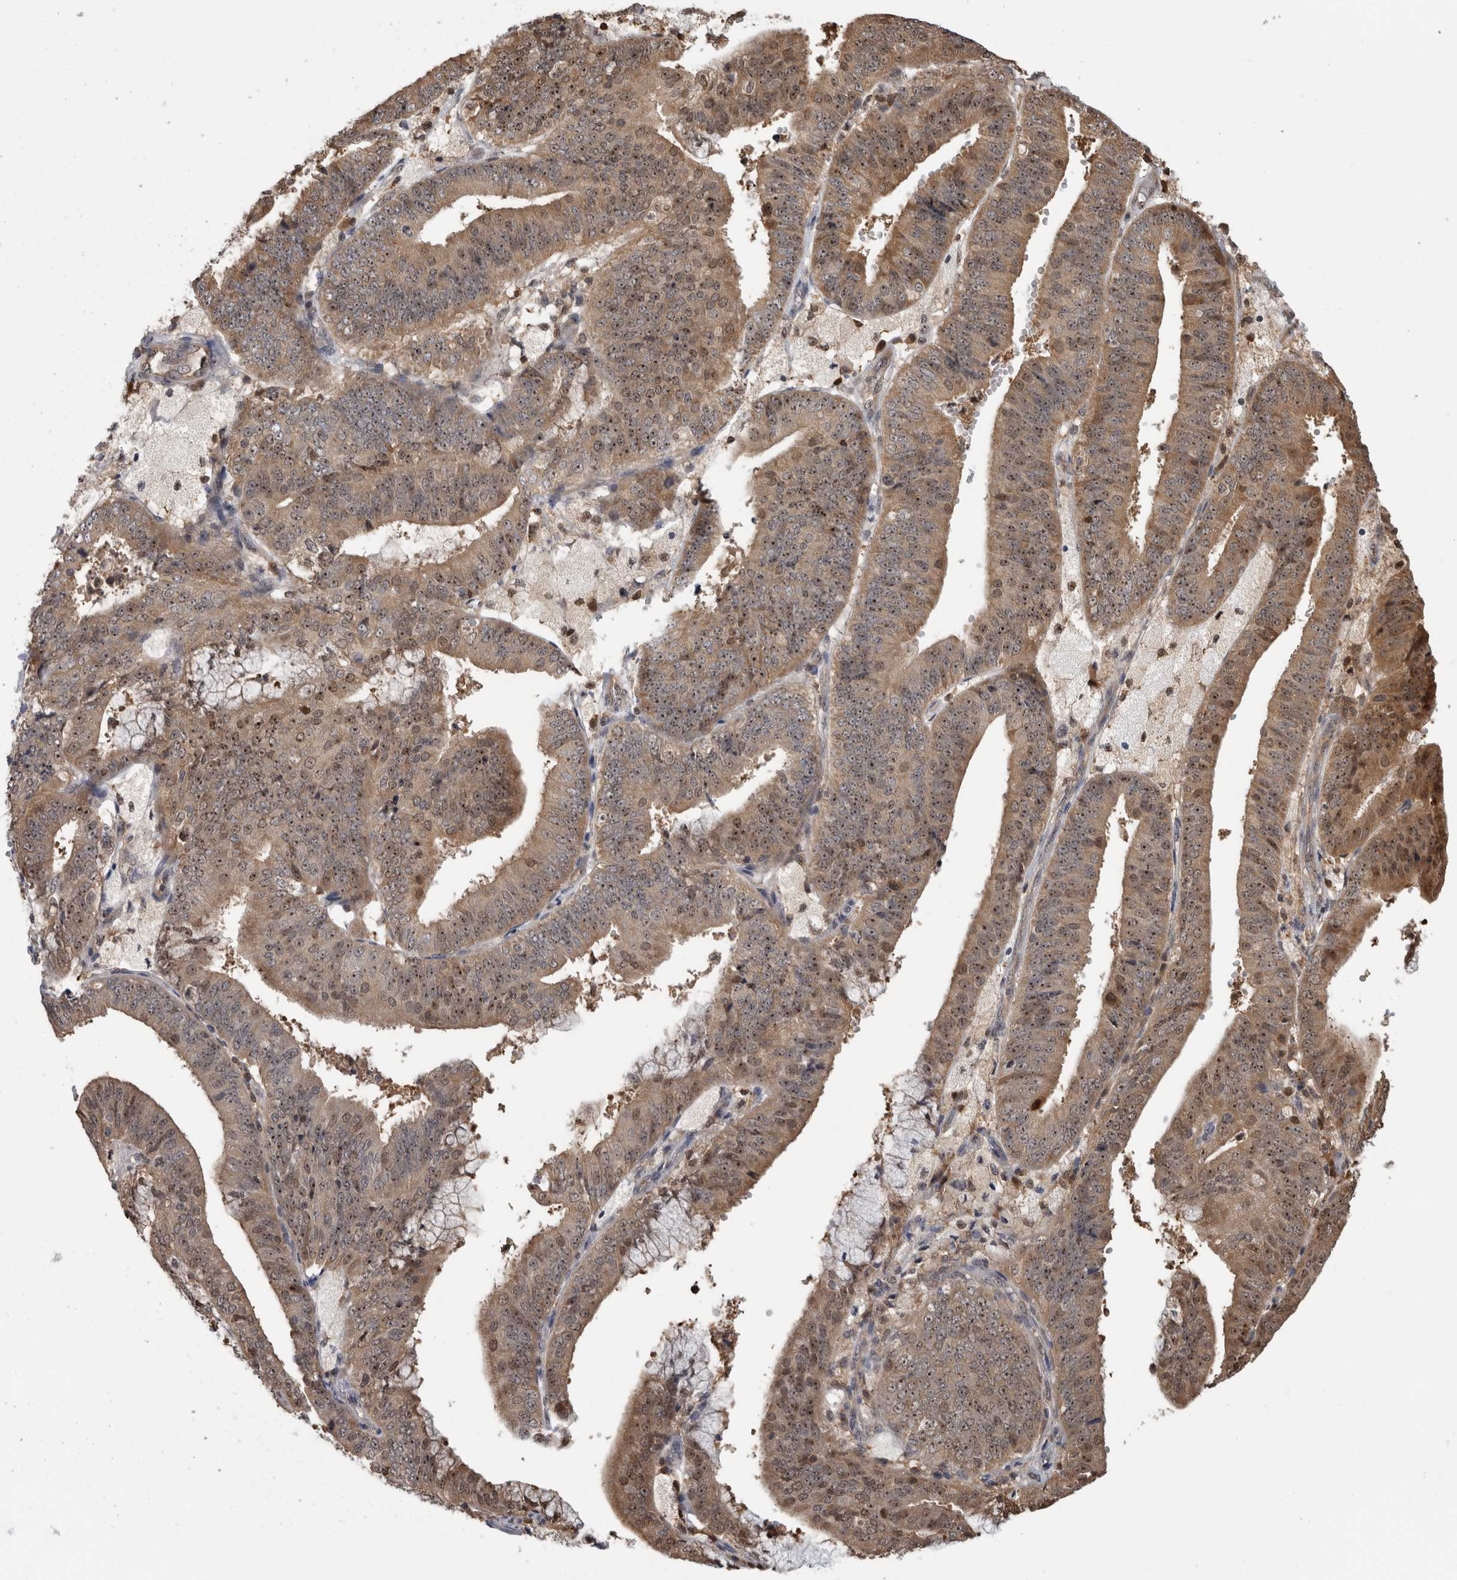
{"staining": {"intensity": "moderate", "quantity": ">75%", "location": "cytoplasmic/membranous,nuclear"}, "tissue": "endometrial cancer", "cell_type": "Tumor cells", "image_type": "cancer", "snomed": [{"axis": "morphology", "description": "Adenocarcinoma, NOS"}, {"axis": "topography", "description": "Endometrium"}], "caption": "Adenocarcinoma (endometrial) stained with a protein marker shows moderate staining in tumor cells.", "gene": "TDRD7", "patient": {"sex": "female", "age": 63}}